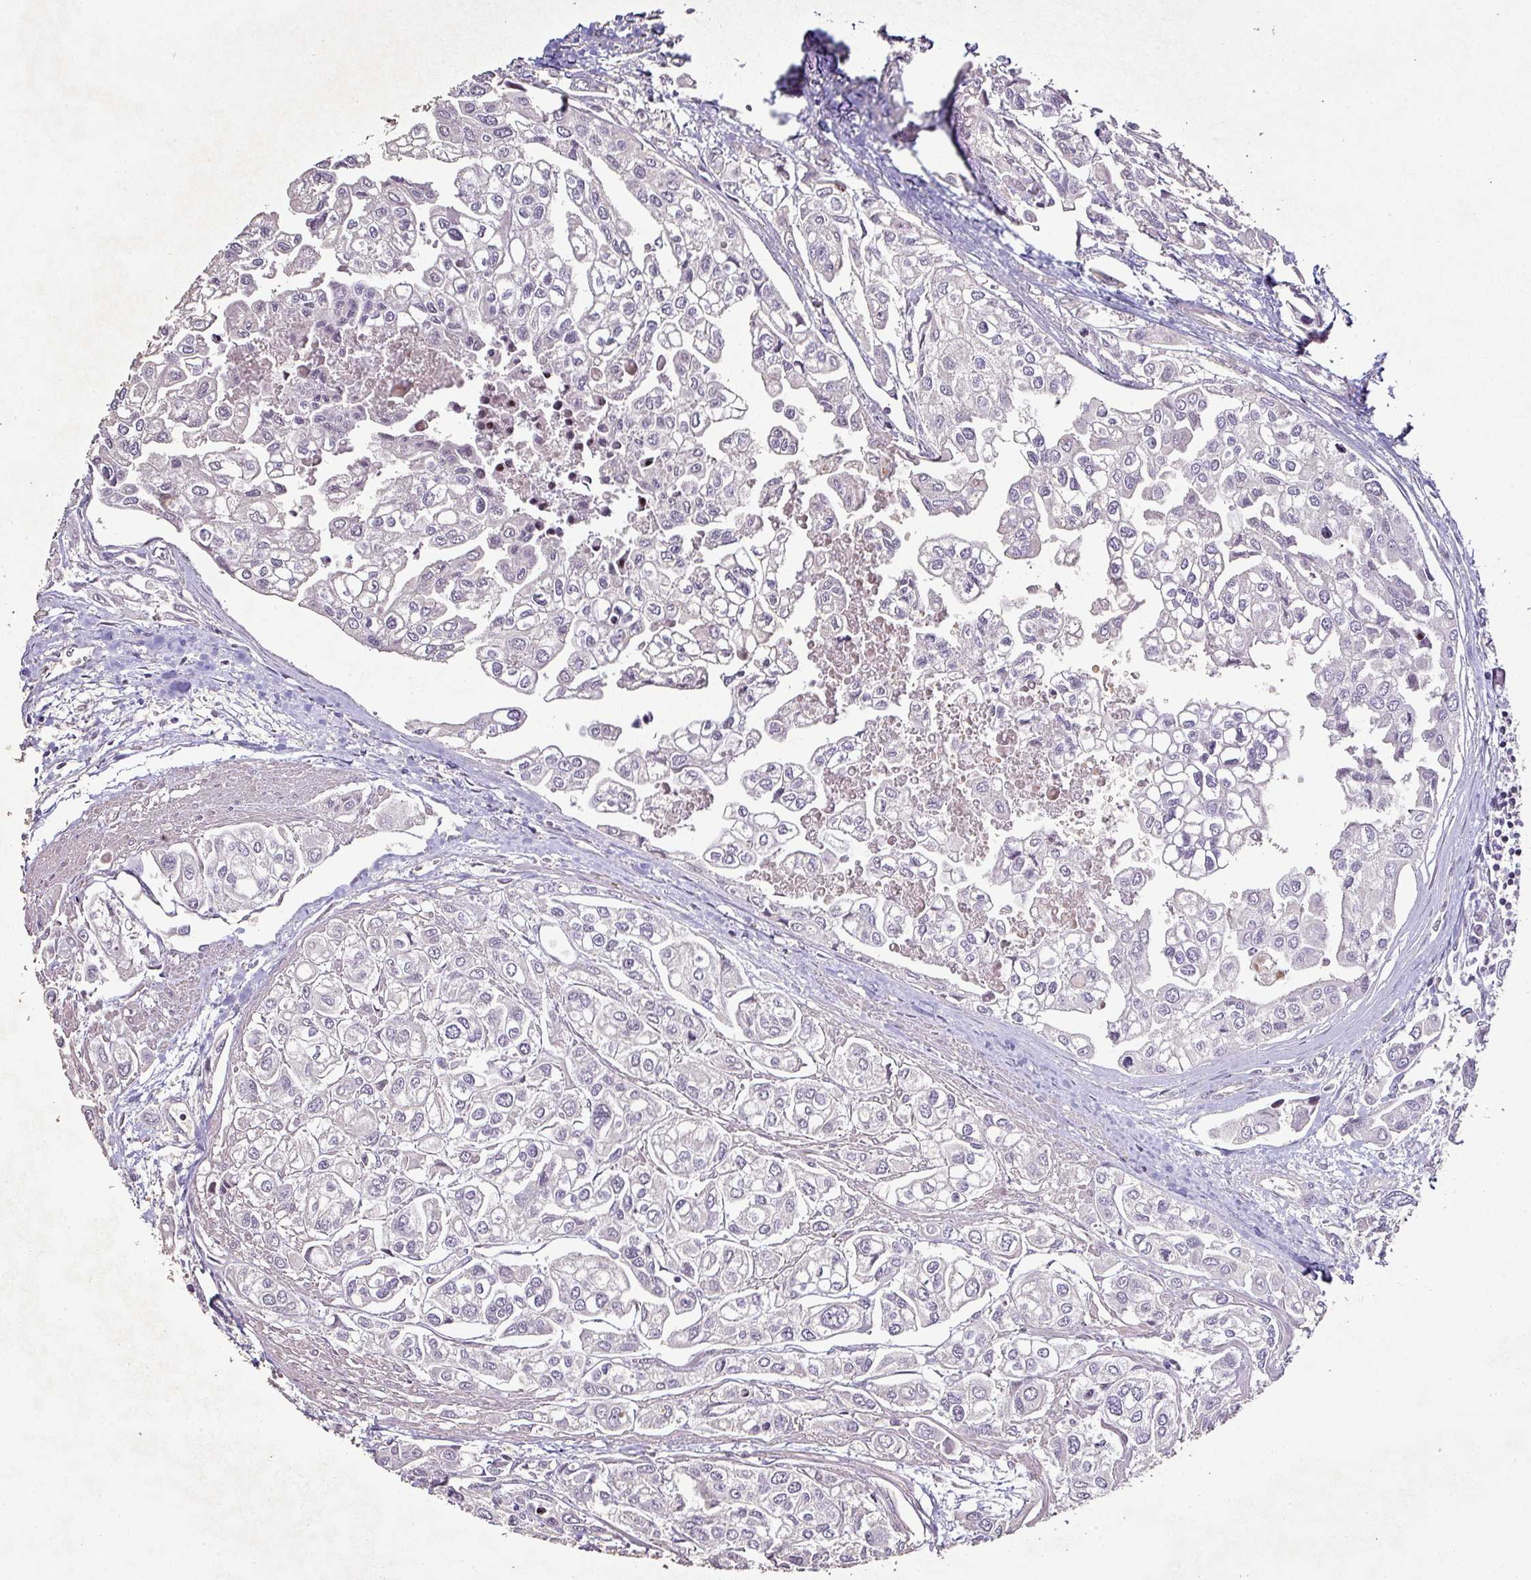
{"staining": {"intensity": "negative", "quantity": "none", "location": "none"}, "tissue": "urothelial cancer", "cell_type": "Tumor cells", "image_type": "cancer", "snomed": [{"axis": "morphology", "description": "Urothelial carcinoma, High grade"}, {"axis": "topography", "description": "Urinary bladder"}], "caption": "Immunohistochemistry of human urothelial cancer displays no expression in tumor cells.", "gene": "RPL23A", "patient": {"sex": "male", "age": 67}}